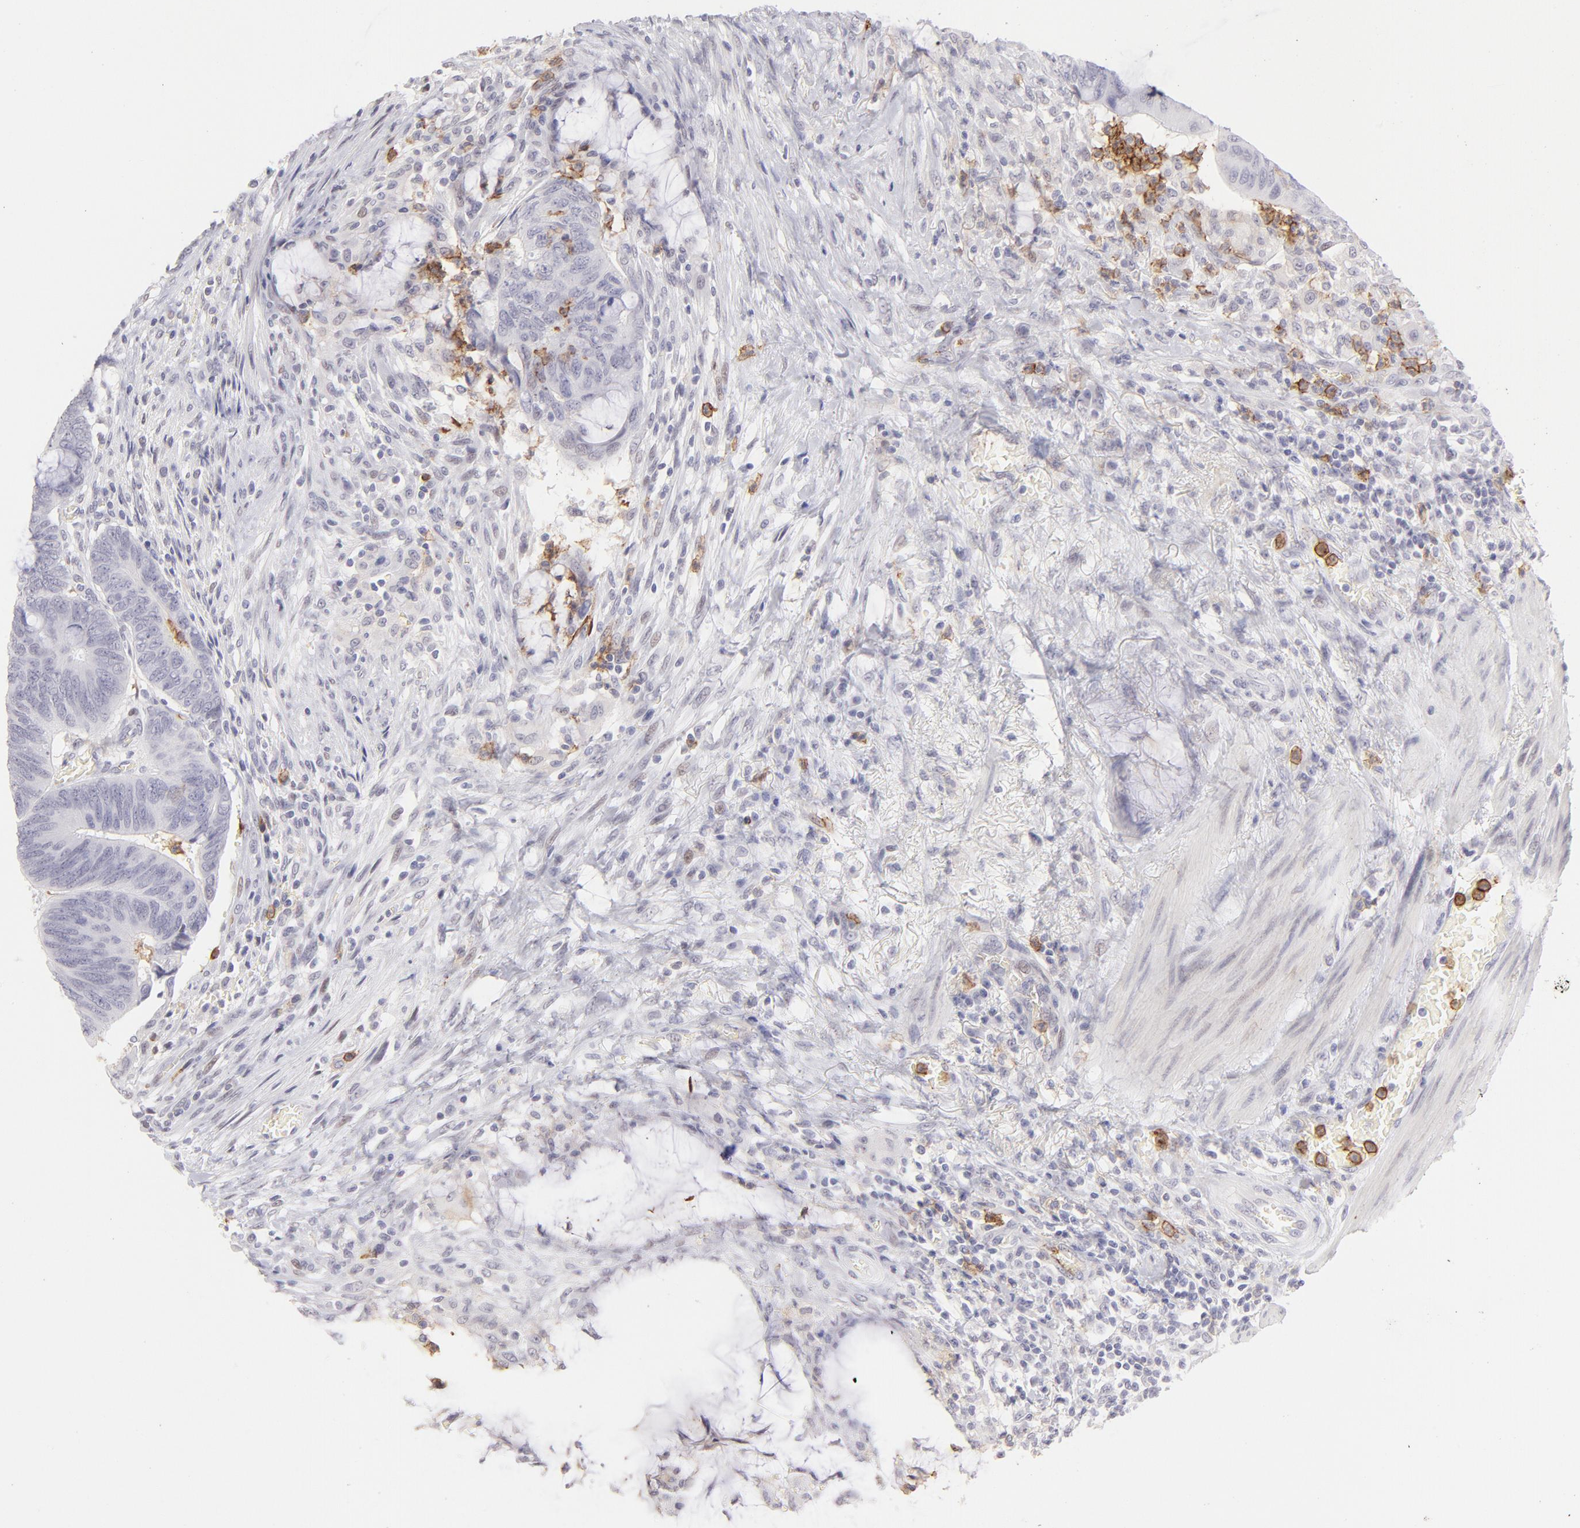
{"staining": {"intensity": "negative", "quantity": "none", "location": "none"}, "tissue": "colorectal cancer", "cell_type": "Tumor cells", "image_type": "cancer", "snomed": [{"axis": "morphology", "description": "Normal tissue, NOS"}, {"axis": "morphology", "description": "Adenocarcinoma, NOS"}, {"axis": "topography", "description": "Rectum"}], "caption": "DAB immunohistochemical staining of colorectal adenocarcinoma displays no significant expression in tumor cells.", "gene": "LTB4R", "patient": {"sex": "male", "age": 92}}